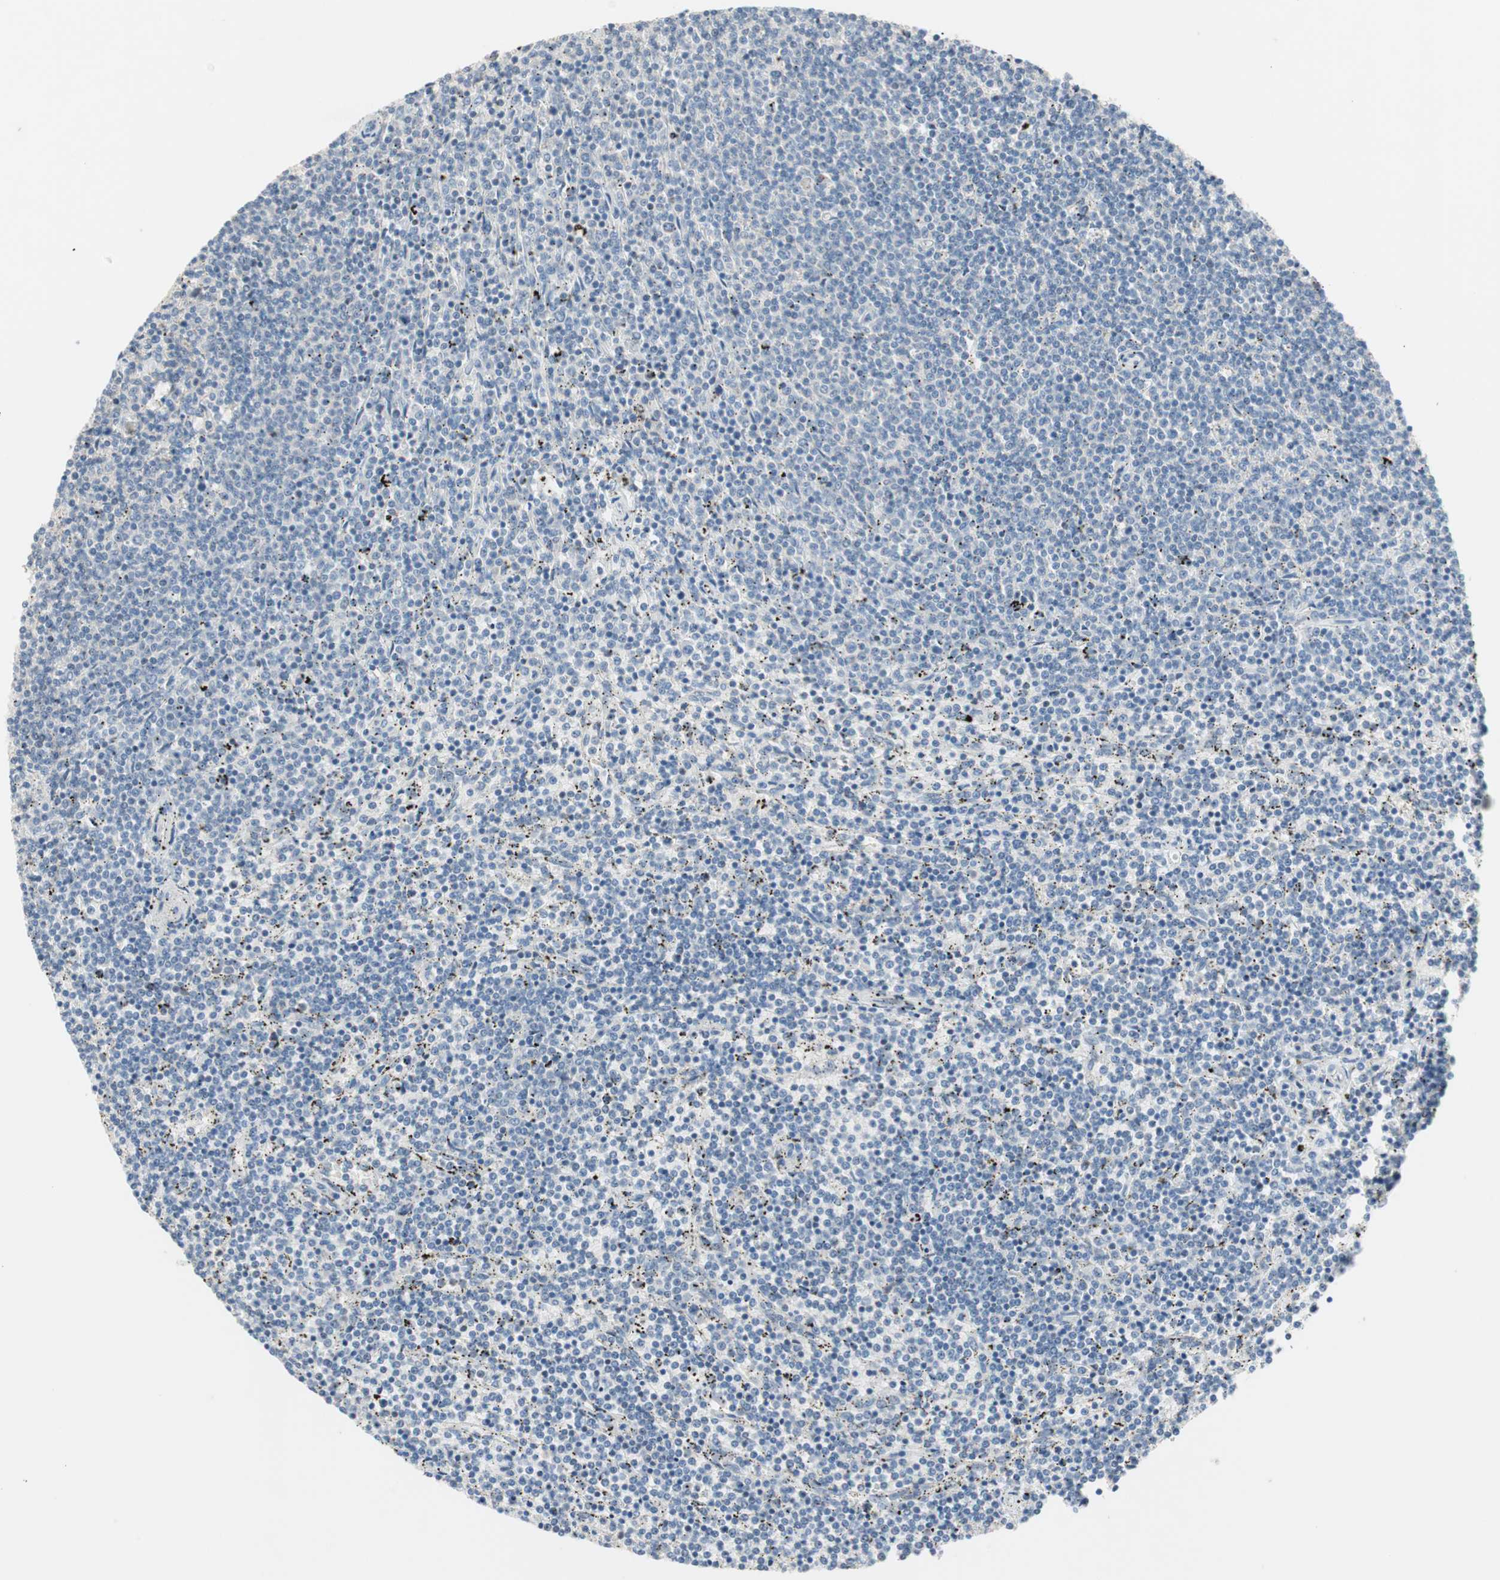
{"staining": {"intensity": "negative", "quantity": "none", "location": "none"}, "tissue": "lymphoma", "cell_type": "Tumor cells", "image_type": "cancer", "snomed": [{"axis": "morphology", "description": "Malignant lymphoma, non-Hodgkin's type, Low grade"}, {"axis": "topography", "description": "Spleen"}], "caption": "This is a photomicrograph of IHC staining of malignant lymphoma, non-Hodgkin's type (low-grade), which shows no staining in tumor cells. Brightfield microscopy of immunohistochemistry stained with DAB (brown) and hematoxylin (blue), captured at high magnification.", "gene": "PDZK1", "patient": {"sex": "female", "age": 50}}